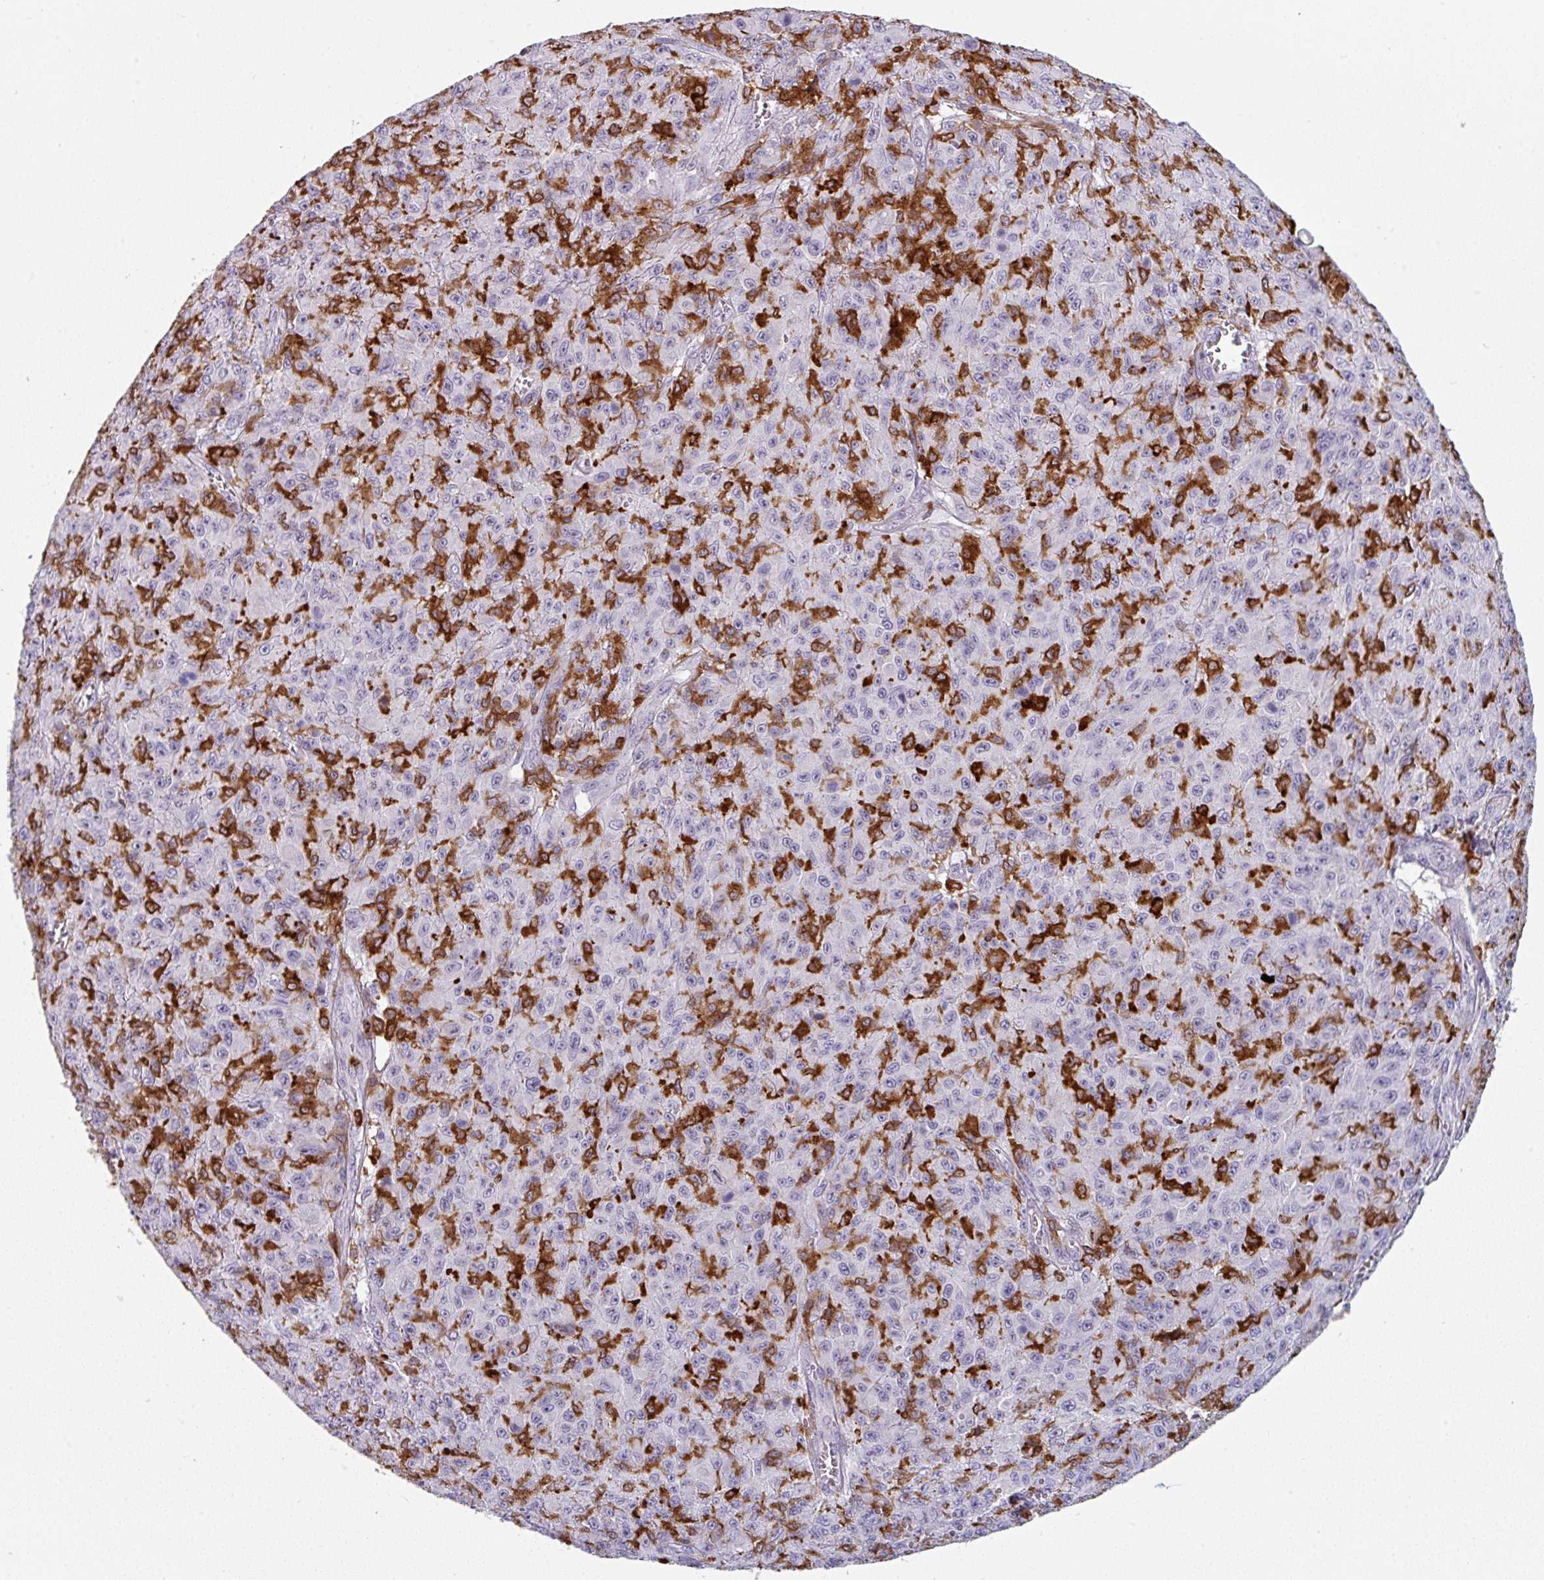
{"staining": {"intensity": "negative", "quantity": "none", "location": "none"}, "tissue": "melanoma", "cell_type": "Tumor cells", "image_type": "cancer", "snomed": [{"axis": "morphology", "description": "Malignant melanoma, NOS"}, {"axis": "topography", "description": "Skin"}], "caption": "Tumor cells show no significant positivity in melanoma.", "gene": "EXOSC5", "patient": {"sex": "male", "age": 46}}